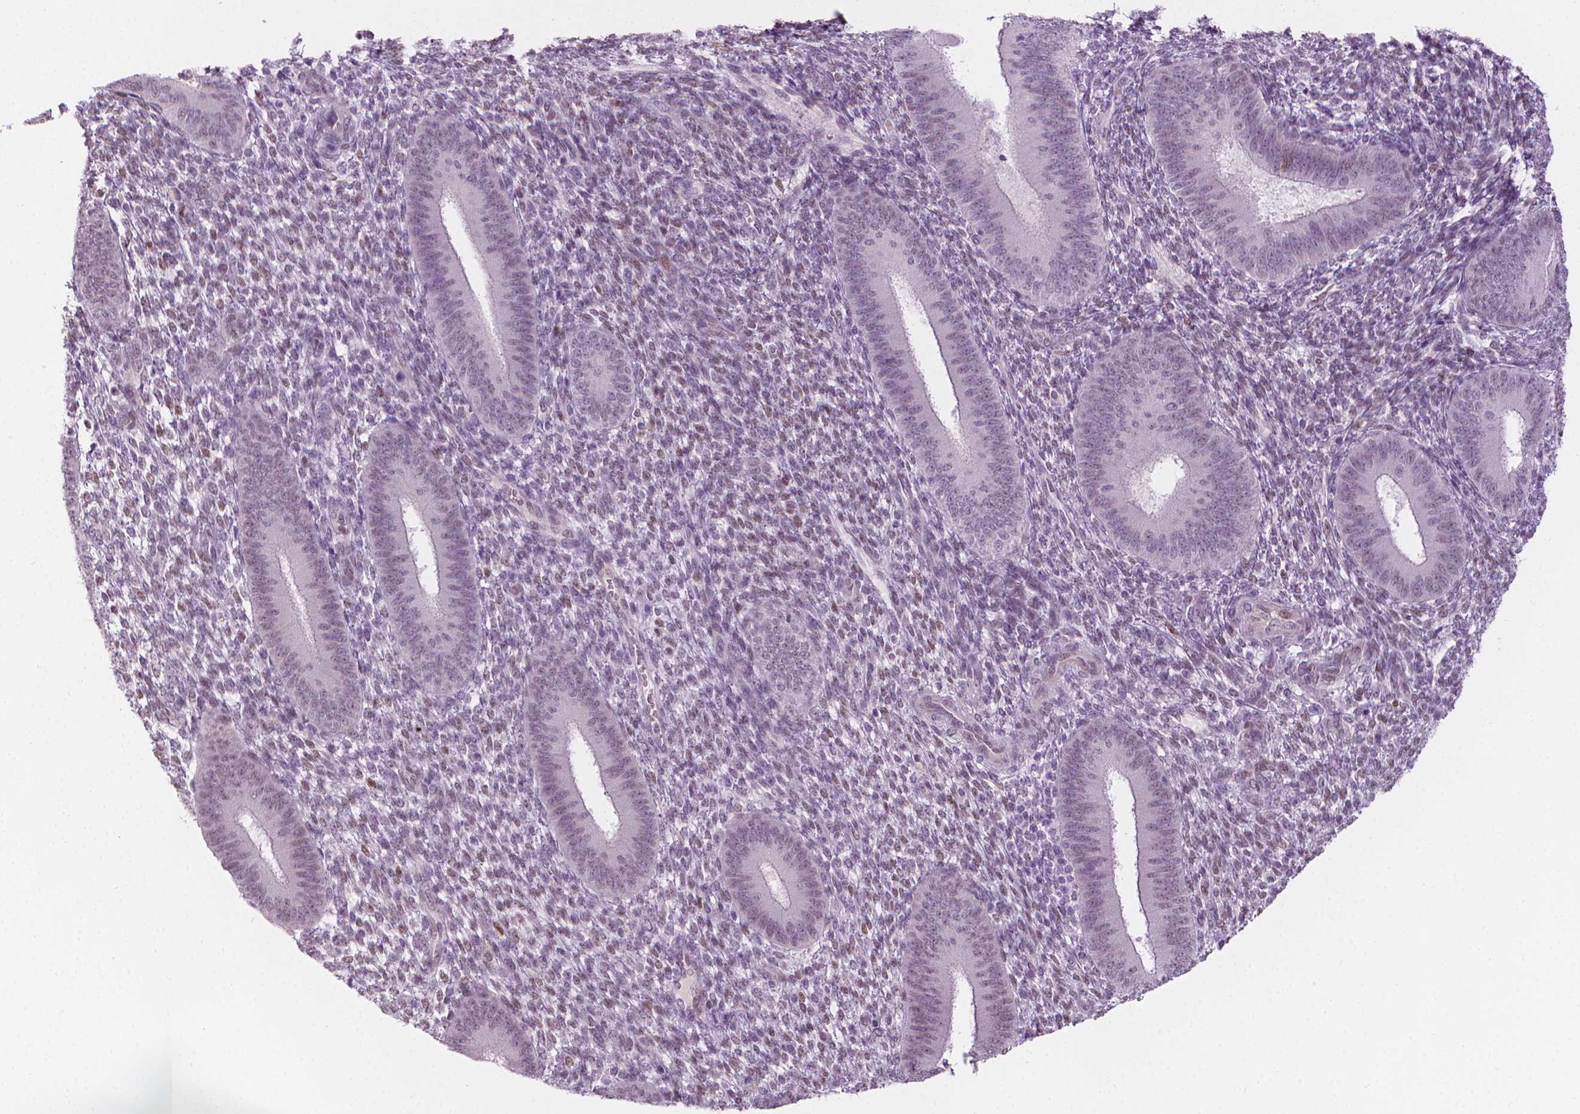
{"staining": {"intensity": "negative", "quantity": "none", "location": "none"}, "tissue": "endometrium", "cell_type": "Cells in endometrial stroma", "image_type": "normal", "snomed": [{"axis": "morphology", "description": "Normal tissue, NOS"}, {"axis": "topography", "description": "Endometrium"}], "caption": "Photomicrograph shows no protein expression in cells in endometrial stroma of normal endometrium. The staining is performed using DAB (3,3'-diaminobenzidine) brown chromogen with nuclei counter-stained in using hematoxylin.", "gene": "CDKN1C", "patient": {"sex": "female", "age": 39}}